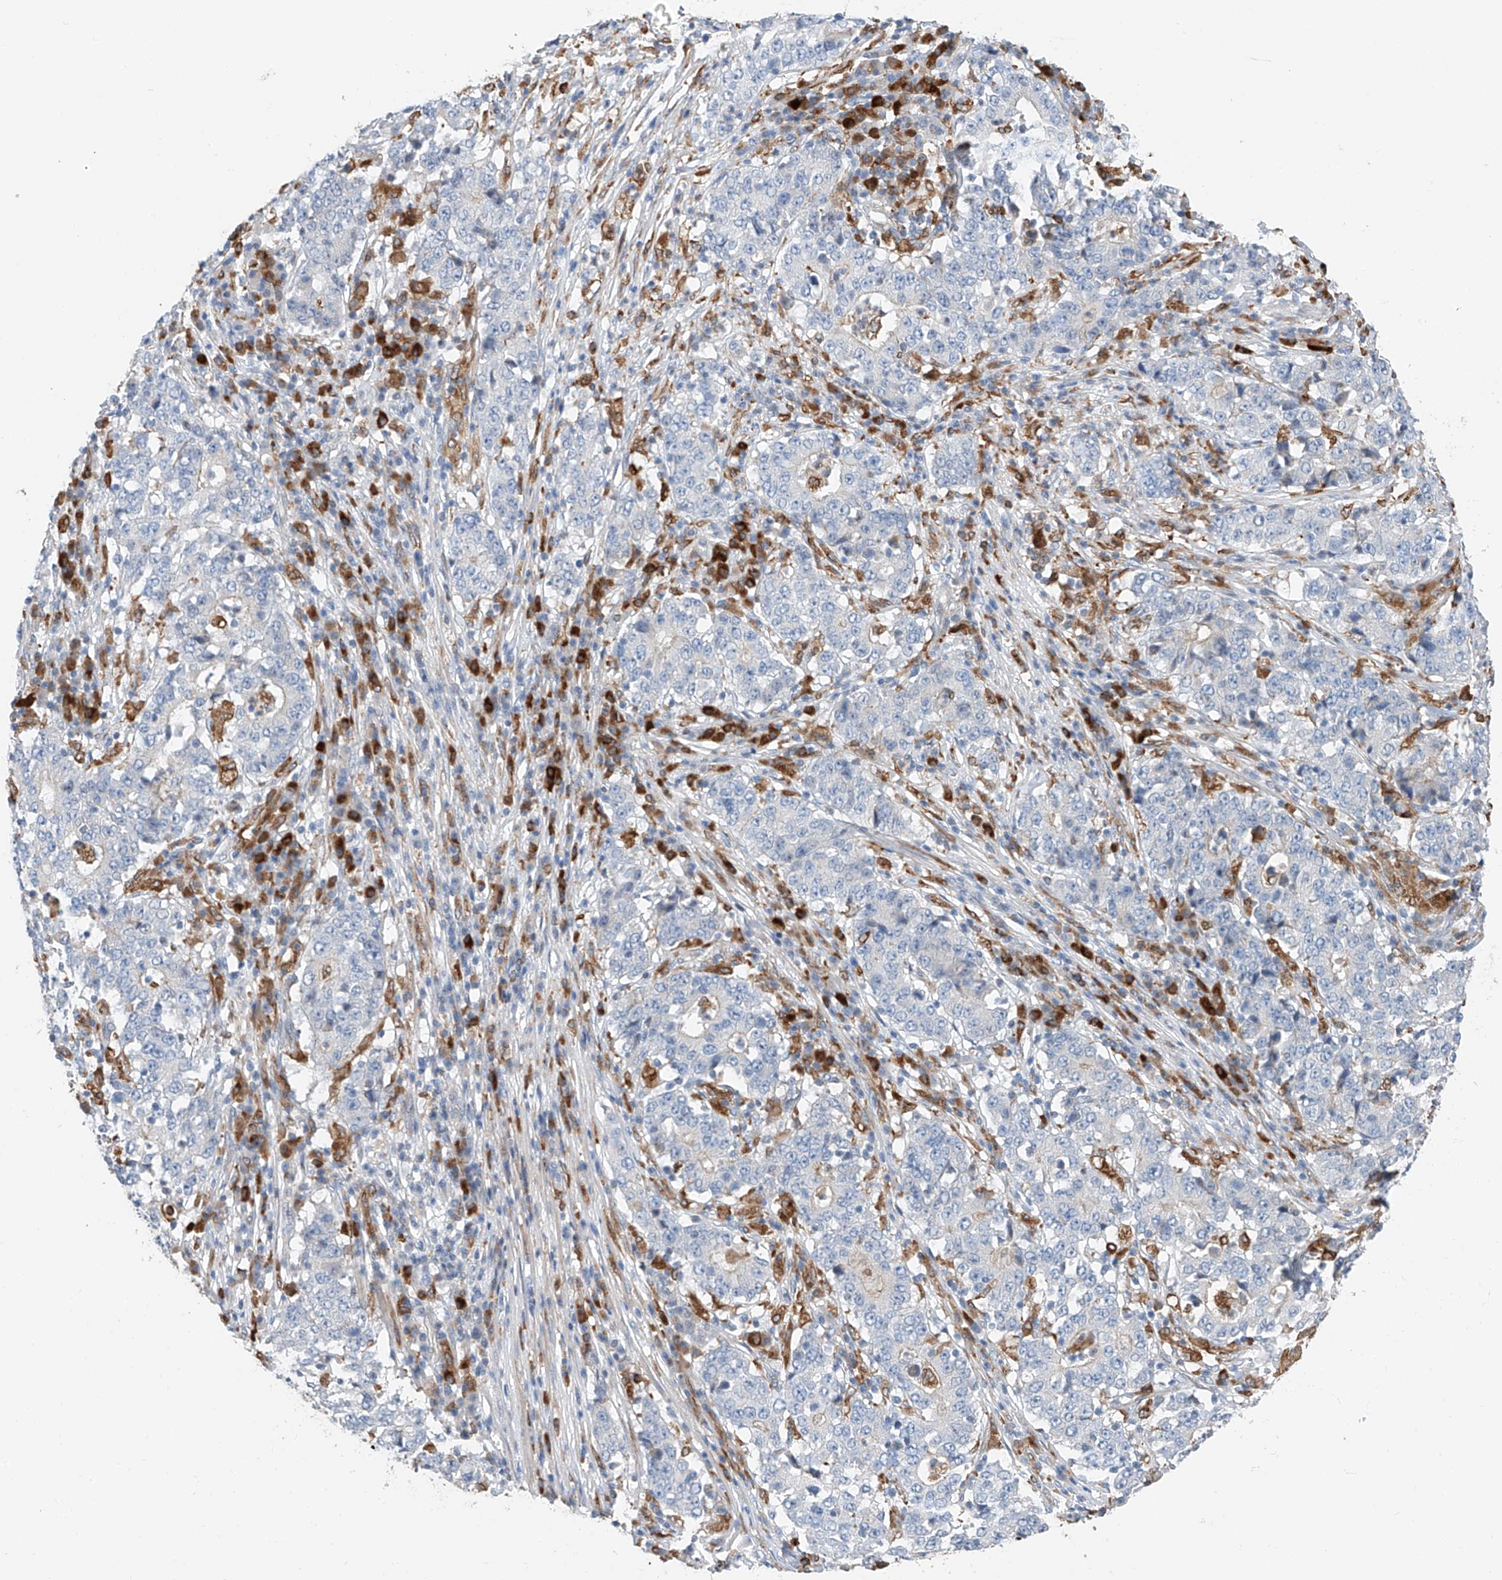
{"staining": {"intensity": "negative", "quantity": "none", "location": "none"}, "tissue": "stomach cancer", "cell_type": "Tumor cells", "image_type": "cancer", "snomed": [{"axis": "morphology", "description": "Adenocarcinoma, NOS"}, {"axis": "topography", "description": "Stomach"}], "caption": "Photomicrograph shows no protein staining in tumor cells of stomach cancer tissue. (Stains: DAB immunohistochemistry with hematoxylin counter stain, Microscopy: brightfield microscopy at high magnification).", "gene": "TBXAS1", "patient": {"sex": "male", "age": 59}}